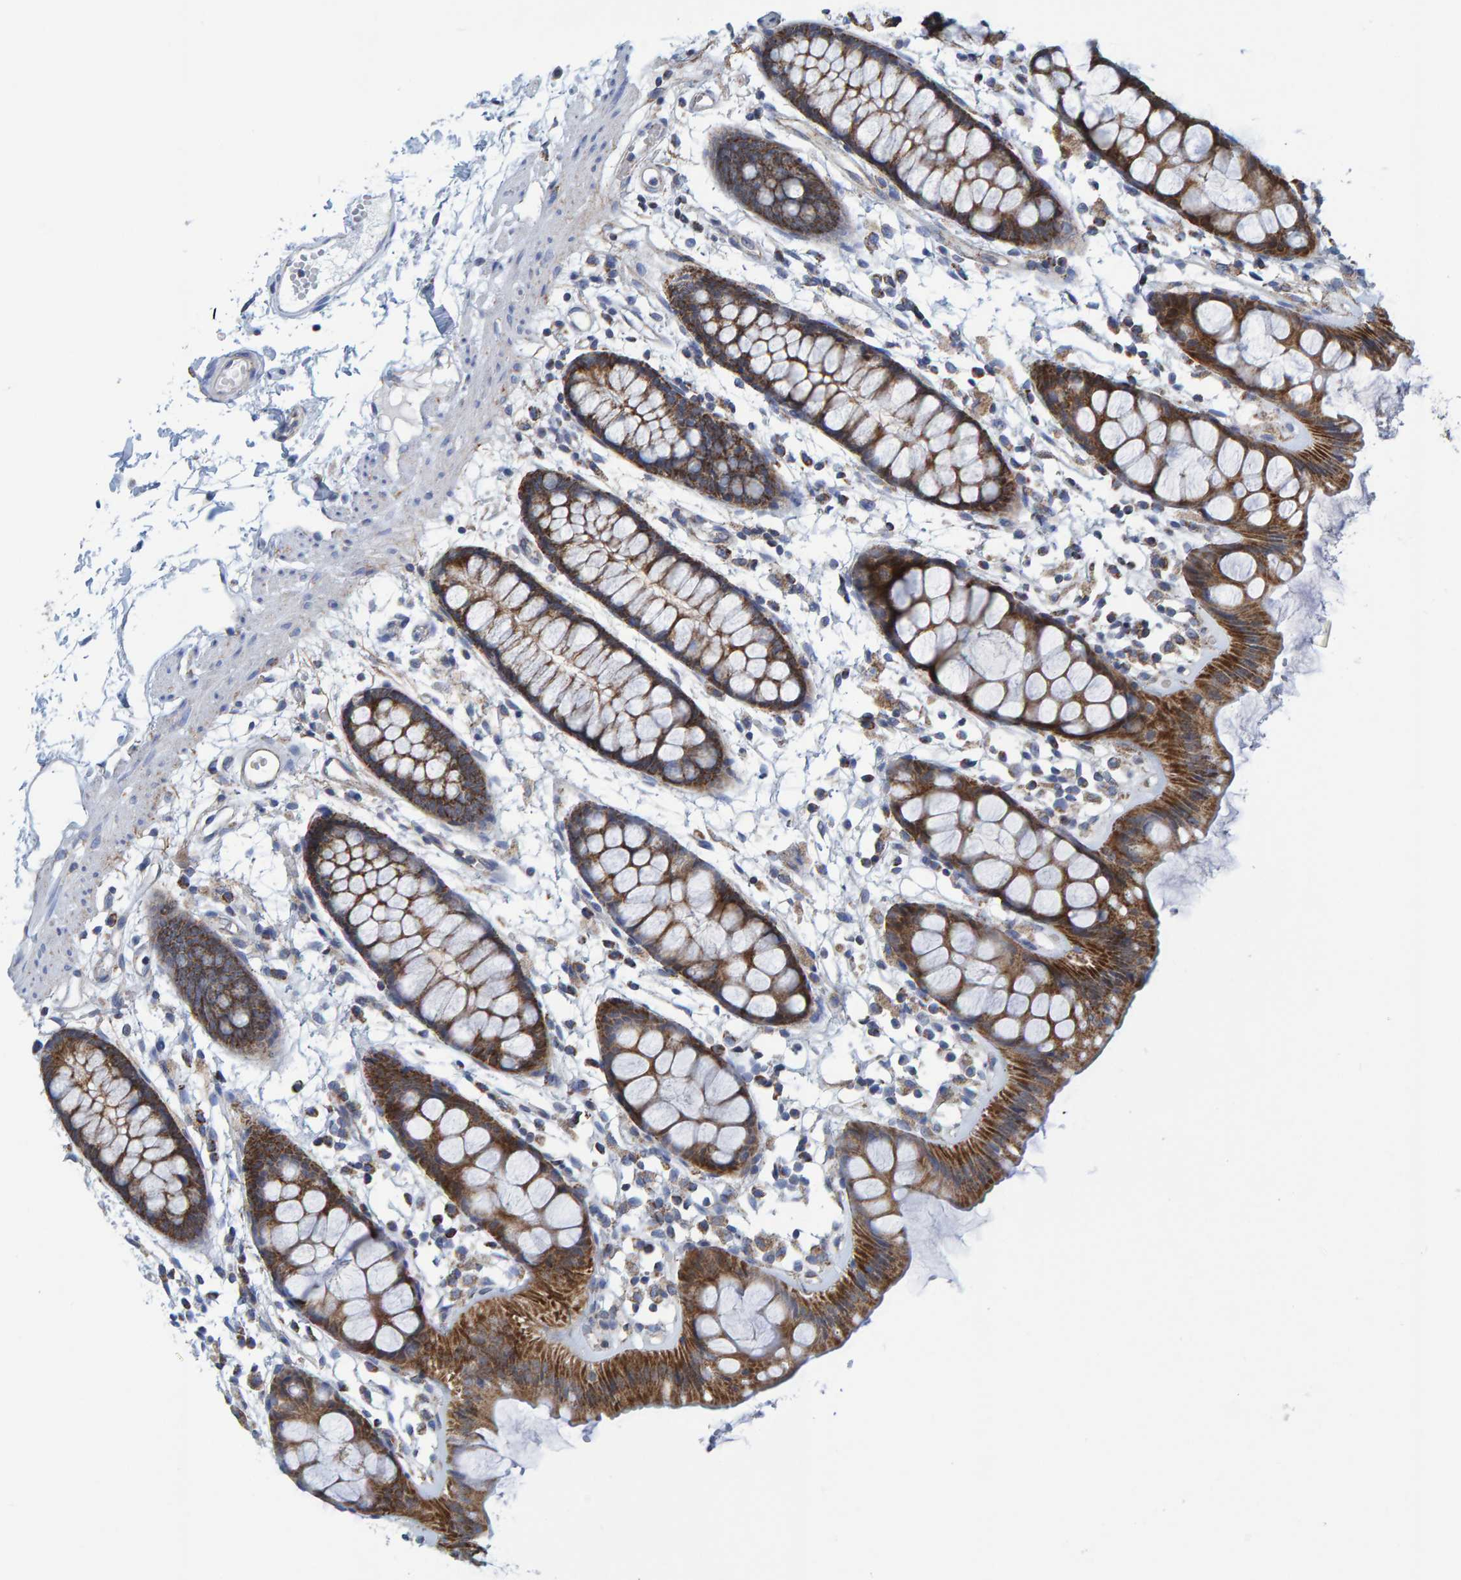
{"staining": {"intensity": "strong", "quantity": ">75%", "location": "cytoplasmic/membranous"}, "tissue": "rectum", "cell_type": "Glandular cells", "image_type": "normal", "snomed": [{"axis": "morphology", "description": "Normal tissue, NOS"}, {"axis": "topography", "description": "Rectum"}], "caption": "Rectum stained for a protein (brown) displays strong cytoplasmic/membranous positive staining in approximately >75% of glandular cells.", "gene": "MRPS7", "patient": {"sex": "female", "age": 66}}